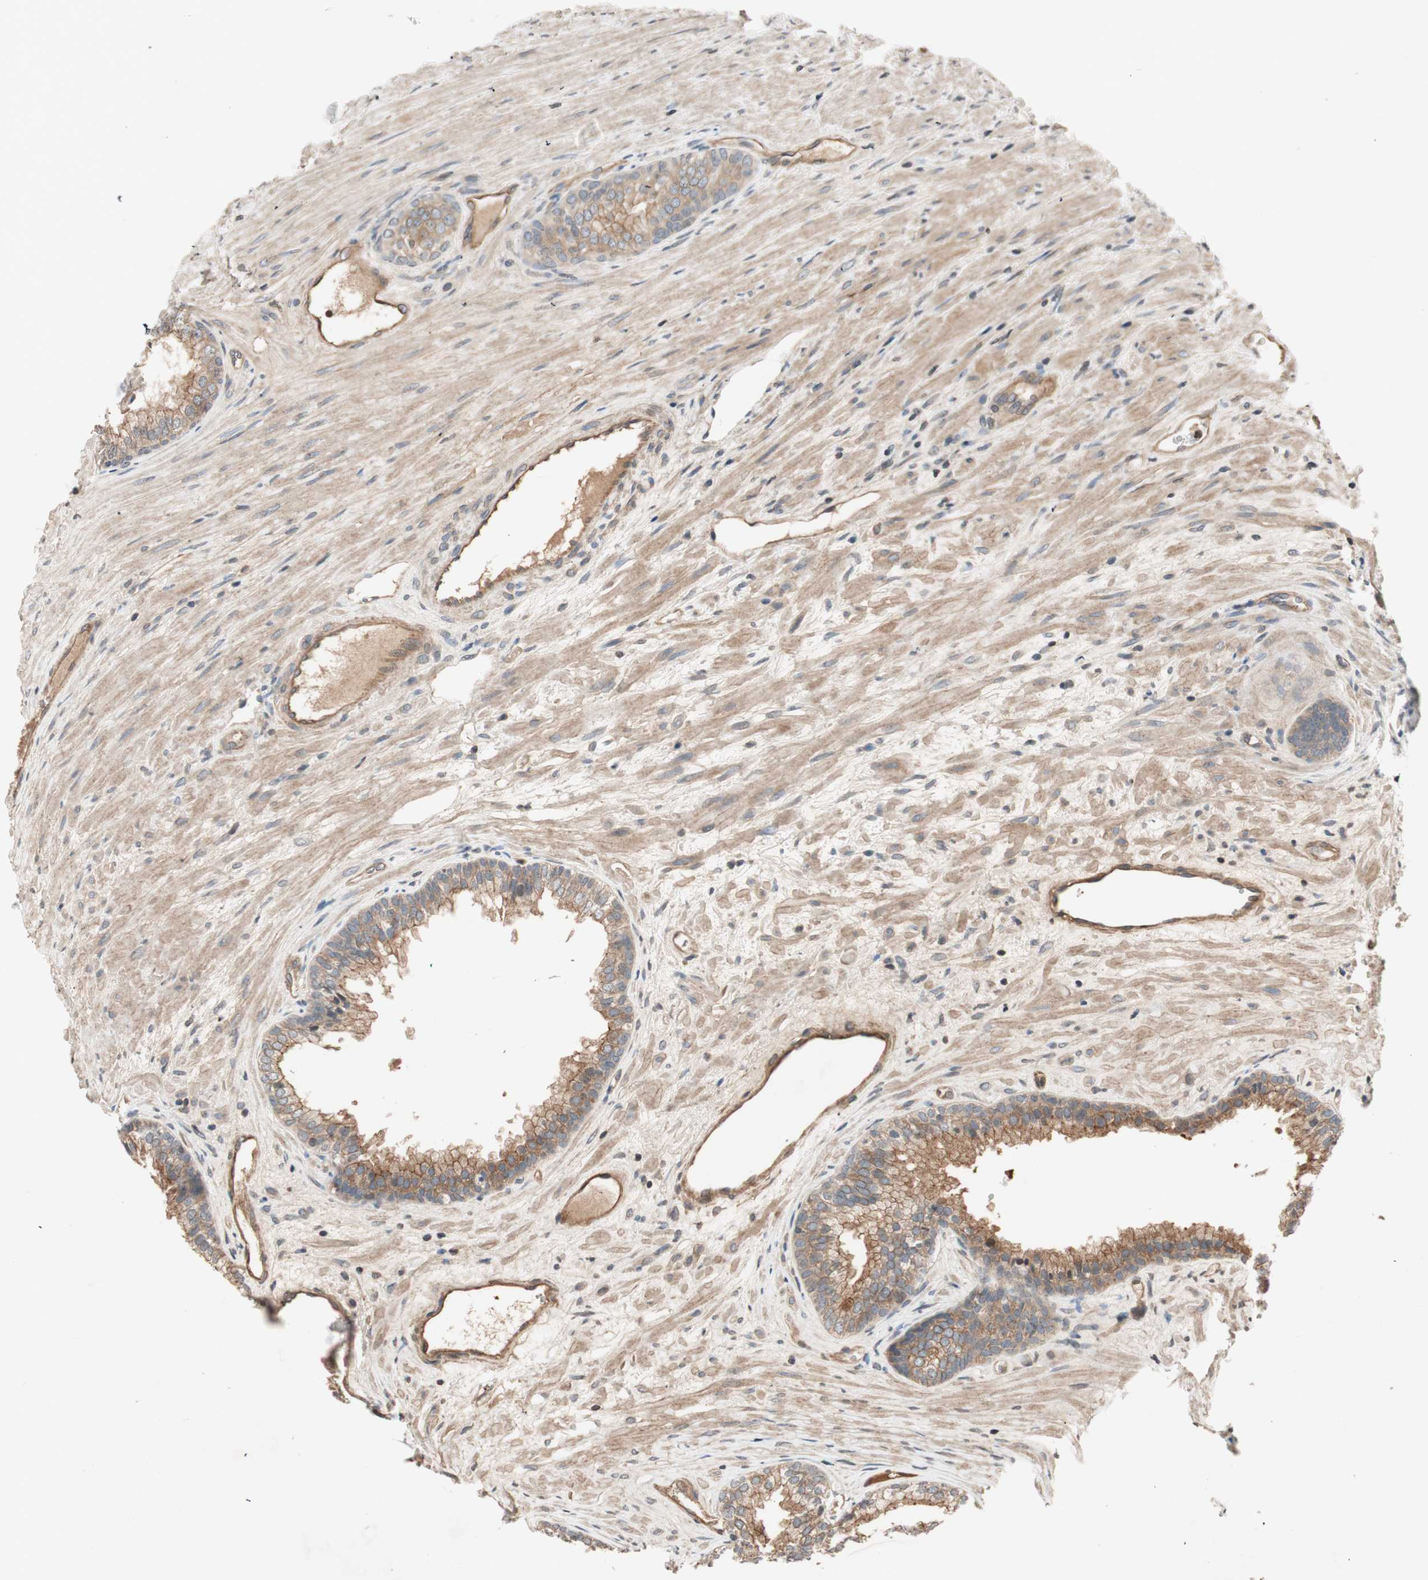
{"staining": {"intensity": "moderate", "quantity": "25%-75%", "location": "cytoplasmic/membranous,nuclear"}, "tissue": "prostate", "cell_type": "Glandular cells", "image_type": "normal", "snomed": [{"axis": "morphology", "description": "Normal tissue, NOS"}, {"axis": "topography", "description": "Prostate"}], "caption": "Prostate stained with IHC exhibits moderate cytoplasmic/membranous,nuclear staining in about 25%-75% of glandular cells.", "gene": "GCLM", "patient": {"sex": "male", "age": 76}}